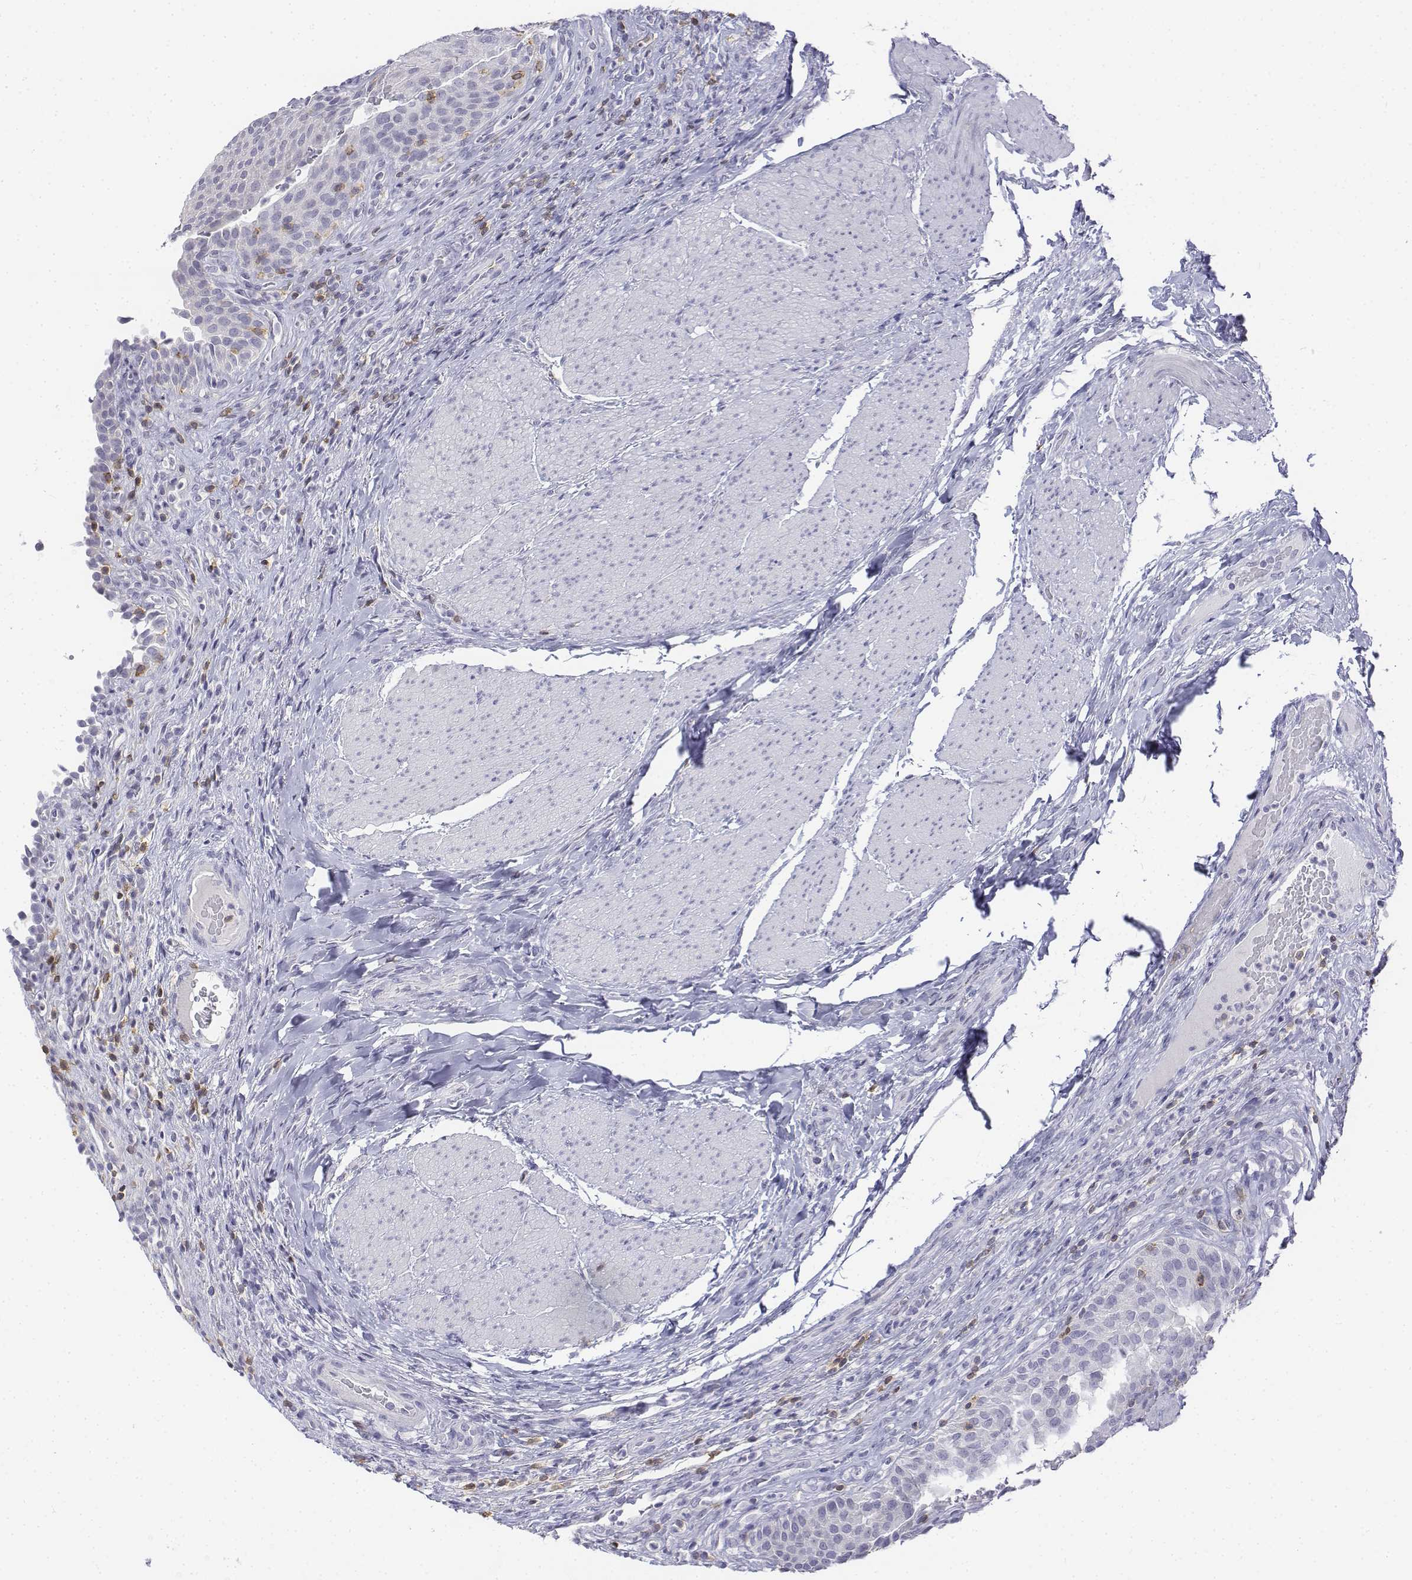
{"staining": {"intensity": "negative", "quantity": "none", "location": "none"}, "tissue": "urinary bladder", "cell_type": "Urothelial cells", "image_type": "normal", "snomed": [{"axis": "morphology", "description": "Normal tissue, NOS"}, {"axis": "topography", "description": "Urinary bladder"}, {"axis": "topography", "description": "Peripheral nerve tissue"}], "caption": "The micrograph reveals no significant expression in urothelial cells of urinary bladder. Brightfield microscopy of immunohistochemistry stained with DAB (brown) and hematoxylin (blue), captured at high magnification.", "gene": "CD3E", "patient": {"sex": "male", "age": 66}}